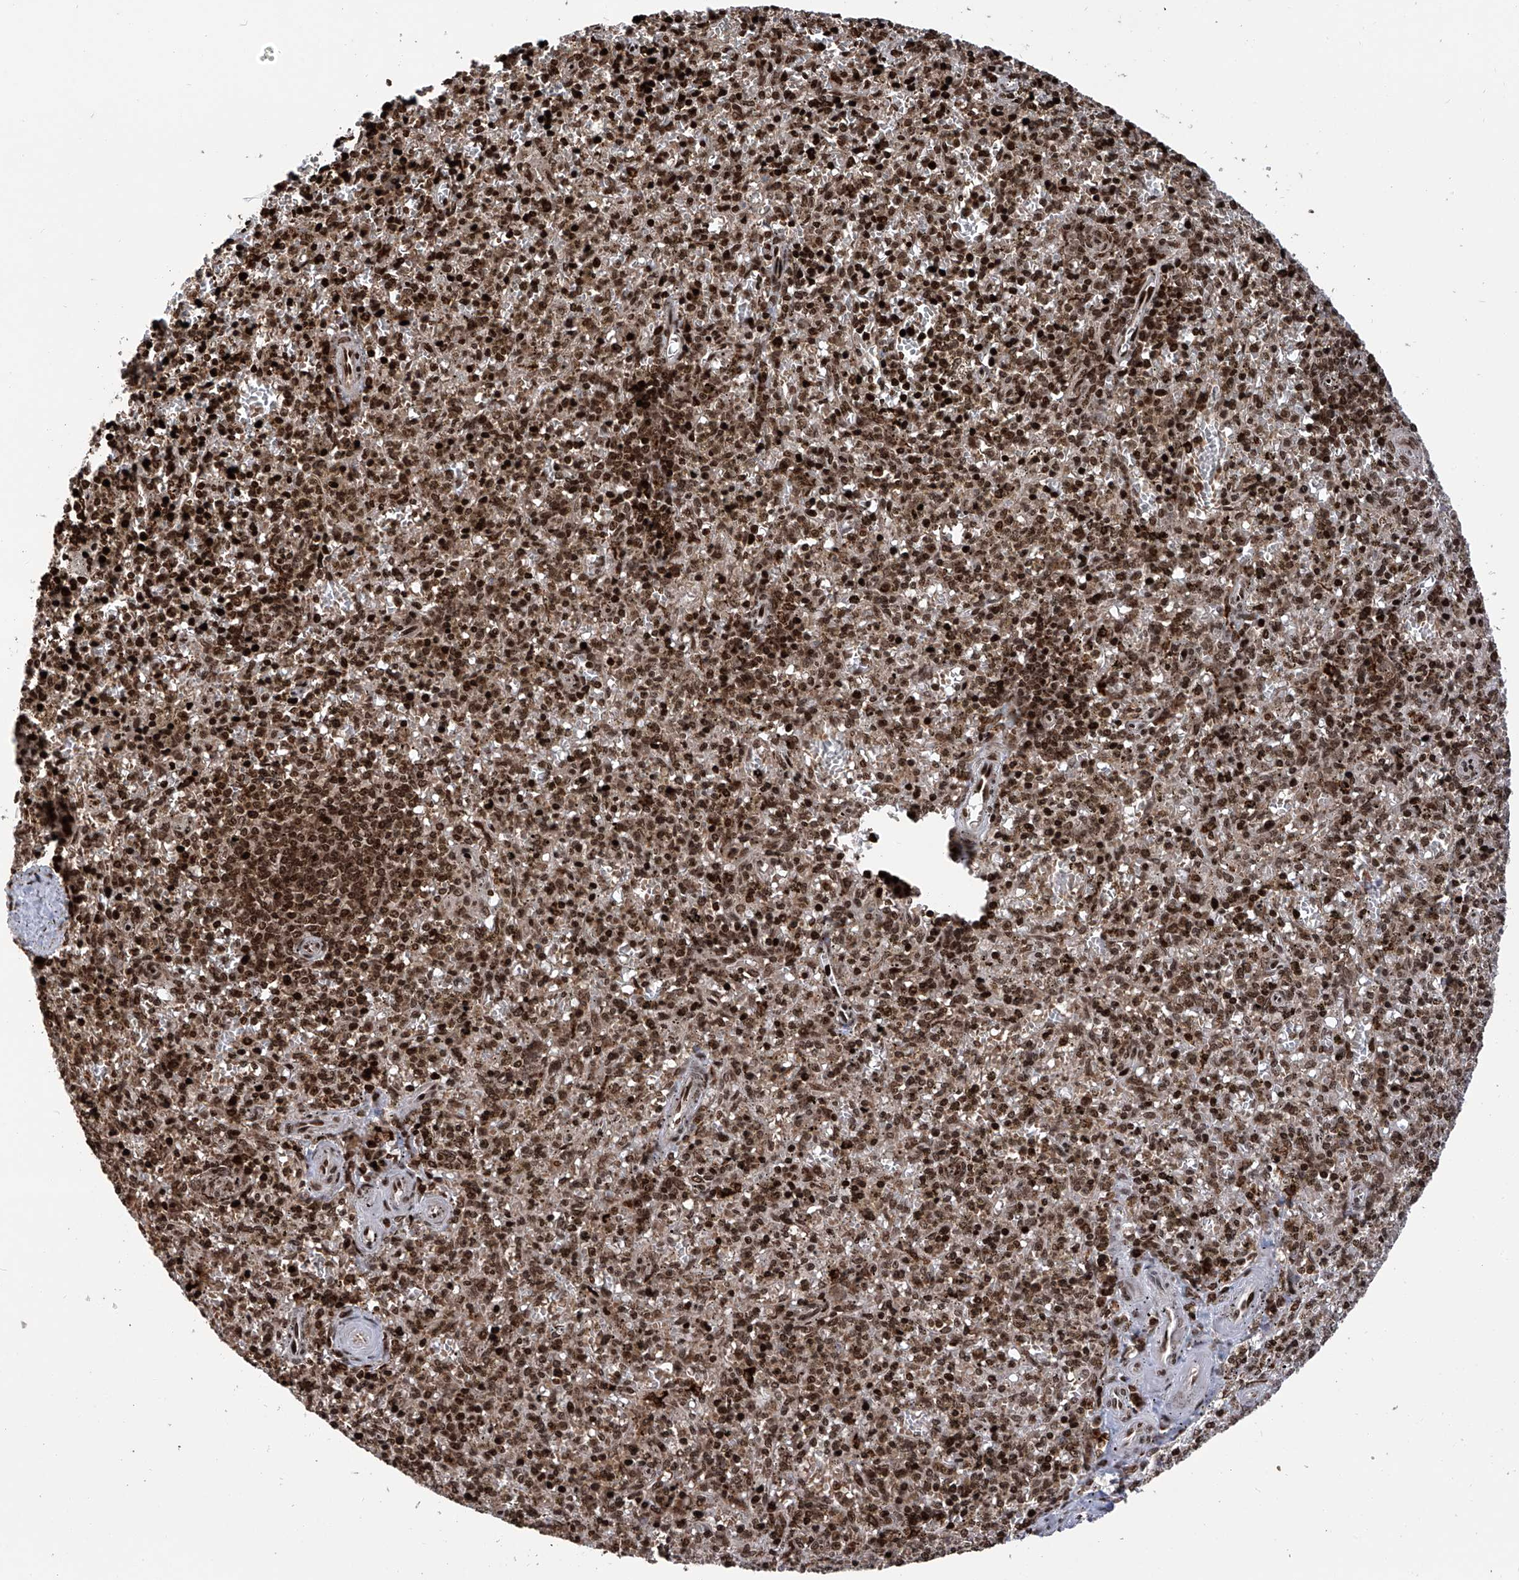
{"staining": {"intensity": "strong", "quantity": ">75%", "location": "nuclear"}, "tissue": "spleen", "cell_type": "Cells in red pulp", "image_type": "normal", "snomed": [{"axis": "morphology", "description": "Normal tissue, NOS"}, {"axis": "topography", "description": "Spleen"}], "caption": "Unremarkable spleen exhibits strong nuclear expression in about >75% of cells in red pulp, visualized by immunohistochemistry.", "gene": "PAK1IP1", "patient": {"sex": "male", "age": 72}}